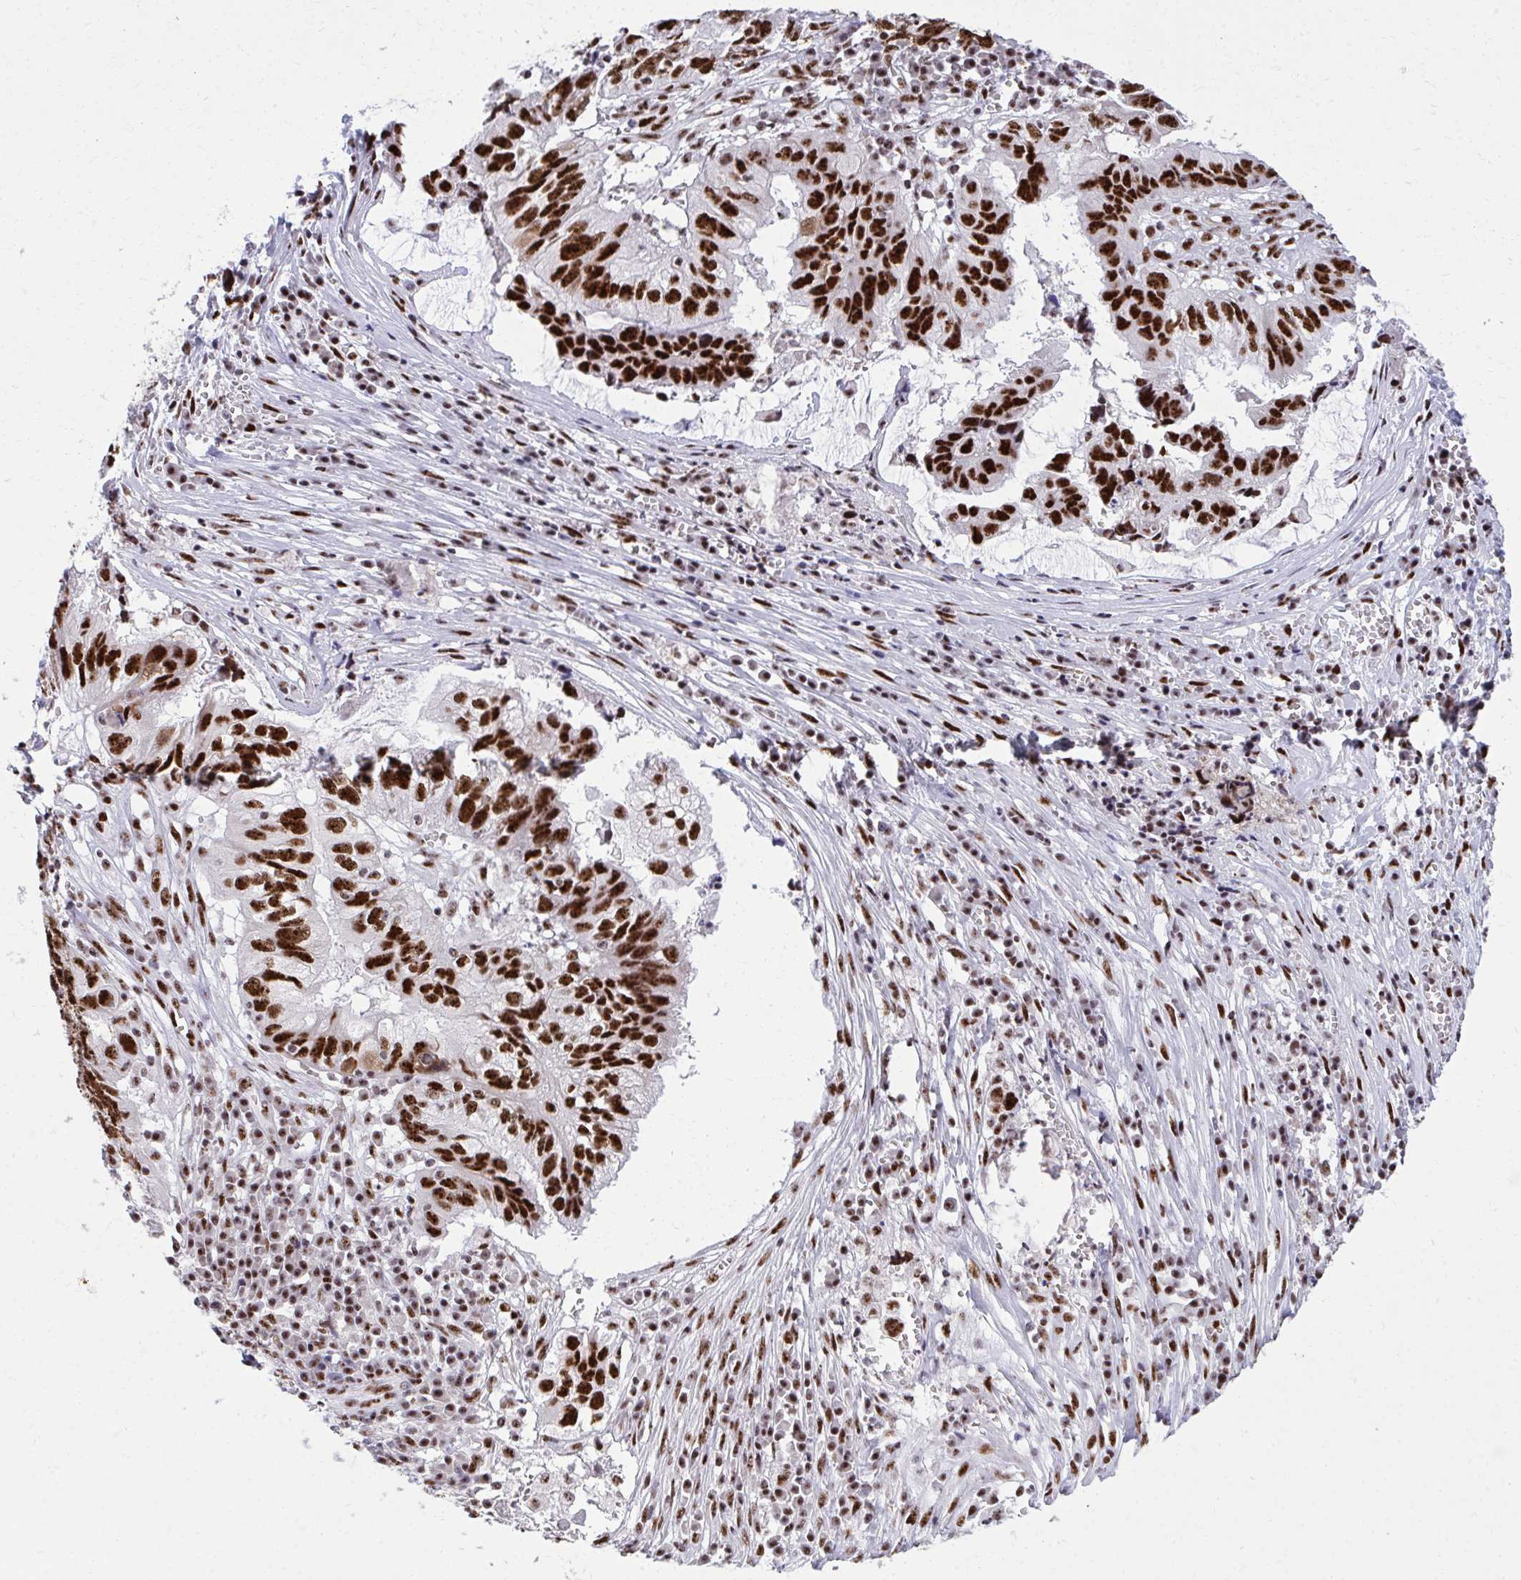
{"staining": {"intensity": "strong", "quantity": ">75%", "location": "nuclear"}, "tissue": "ovarian cancer", "cell_type": "Tumor cells", "image_type": "cancer", "snomed": [{"axis": "morphology", "description": "Cystadenocarcinoma, serous, NOS"}, {"axis": "topography", "description": "Ovary"}], "caption": "DAB (3,3'-diaminobenzidine) immunohistochemical staining of ovarian cancer demonstrates strong nuclear protein positivity in approximately >75% of tumor cells.", "gene": "PELP1", "patient": {"sex": "female", "age": 79}}